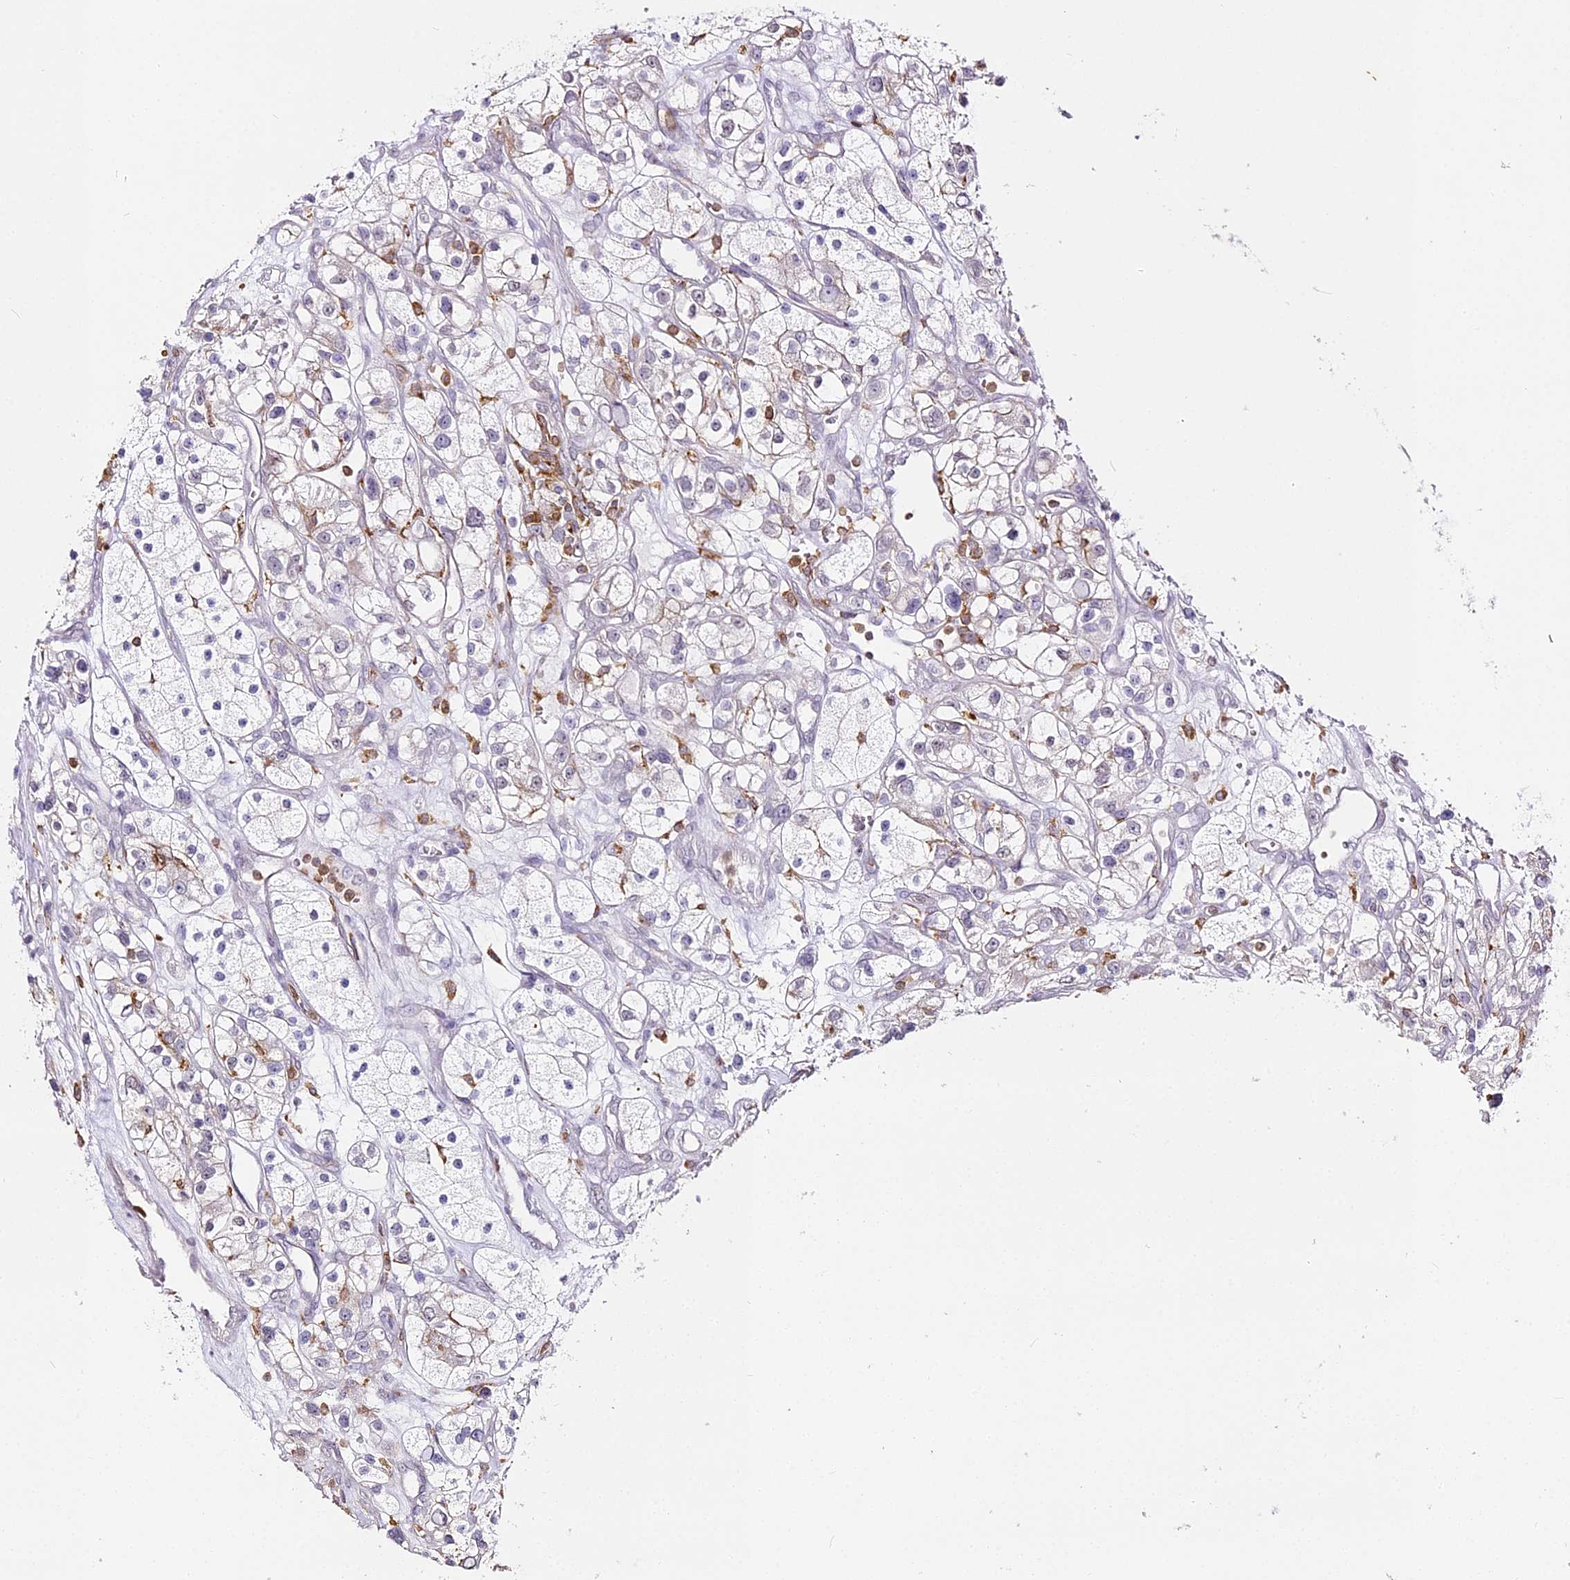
{"staining": {"intensity": "negative", "quantity": "none", "location": "none"}, "tissue": "renal cancer", "cell_type": "Tumor cells", "image_type": "cancer", "snomed": [{"axis": "morphology", "description": "Adenocarcinoma, NOS"}, {"axis": "topography", "description": "Kidney"}], "caption": "IHC photomicrograph of neoplastic tissue: human renal adenocarcinoma stained with DAB (3,3'-diaminobenzidine) exhibits no significant protein positivity in tumor cells. (Stains: DAB (3,3'-diaminobenzidine) immunohistochemistry (IHC) with hematoxylin counter stain, Microscopy: brightfield microscopy at high magnification).", "gene": "DOCK2", "patient": {"sex": "female", "age": 57}}